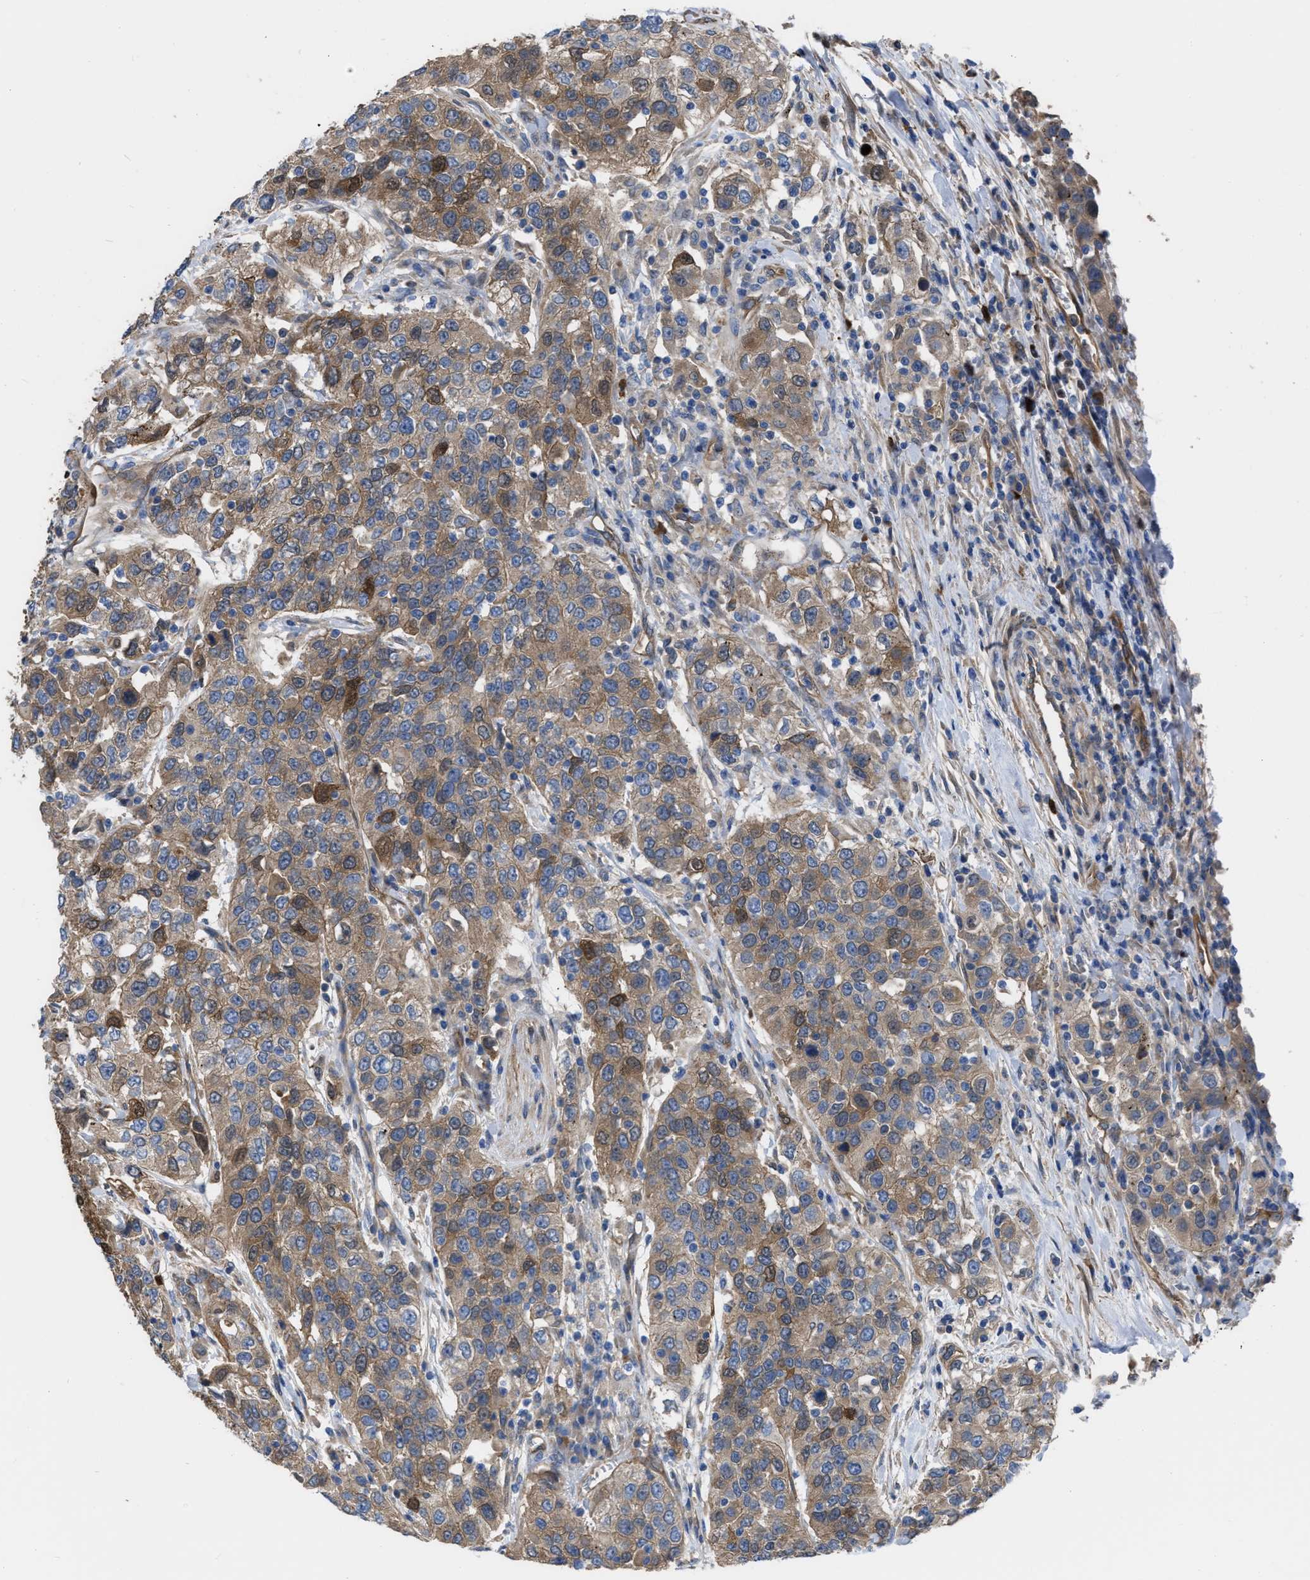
{"staining": {"intensity": "moderate", "quantity": ">75%", "location": "cytoplasmic/membranous"}, "tissue": "urothelial cancer", "cell_type": "Tumor cells", "image_type": "cancer", "snomed": [{"axis": "morphology", "description": "Urothelial carcinoma, High grade"}, {"axis": "topography", "description": "Urinary bladder"}], "caption": "High-magnification brightfield microscopy of urothelial carcinoma (high-grade) stained with DAB (3,3'-diaminobenzidine) (brown) and counterstained with hematoxylin (blue). tumor cells exhibit moderate cytoplasmic/membranous positivity is appreciated in about>75% of cells.", "gene": "TRIOBP", "patient": {"sex": "female", "age": 80}}